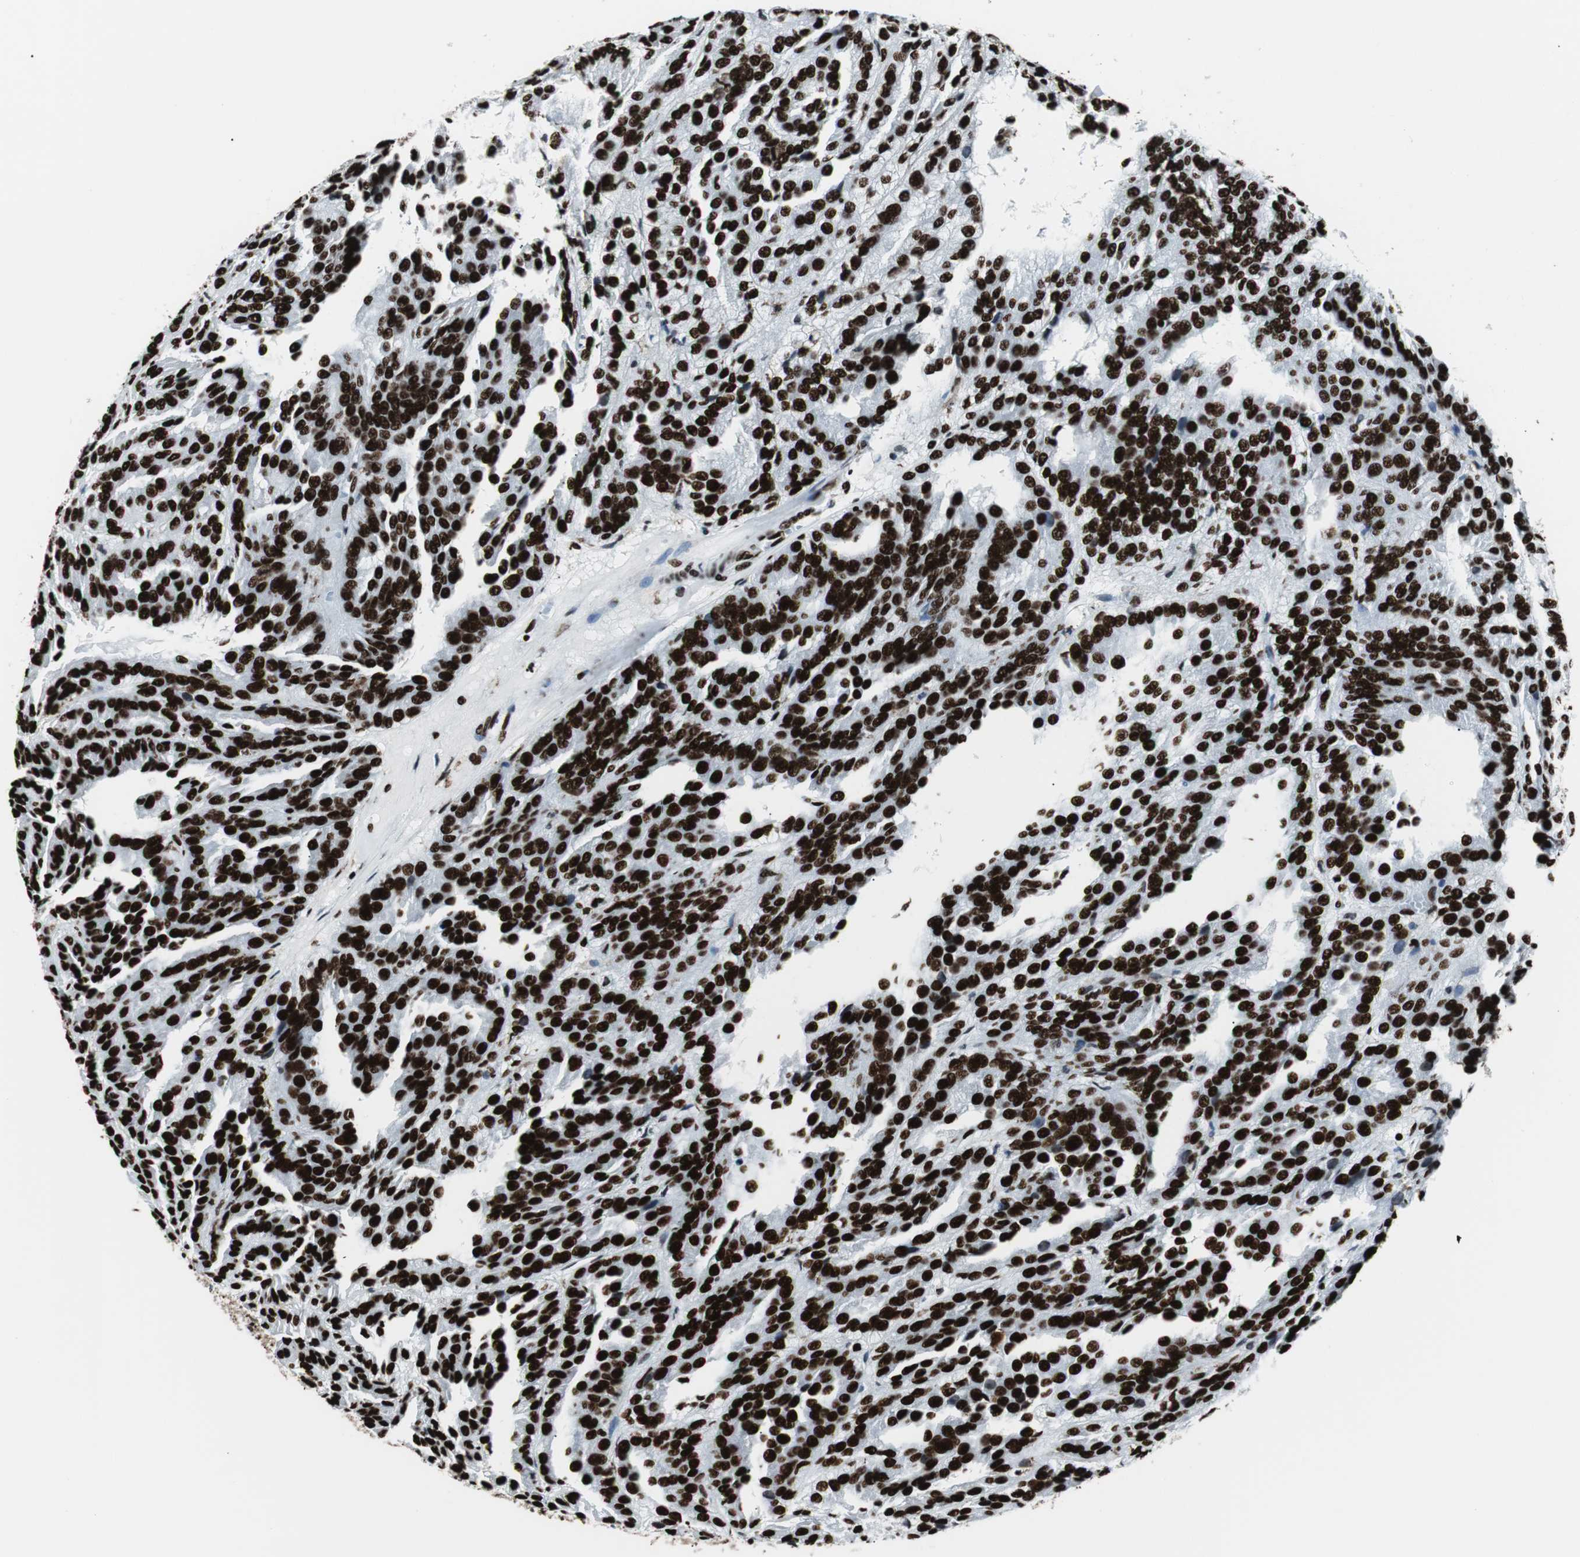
{"staining": {"intensity": "strong", "quantity": ">75%", "location": "nuclear"}, "tissue": "renal cancer", "cell_type": "Tumor cells", "image_type": "cancer", "snomed": [{"axis": "morphology", "description": "Adenocarcinoma, NOS"}, {"axis": "topography", "description": "Kidney"}], "caption": "This micrograph displays immunohistochemistry (IHC) staining of human renal adenocarcinoma, with high strong nuclear positivity in approximately >75% of tumor cells.", "gene": "NCL", "patient": {"sex": "male", "age": 46}}